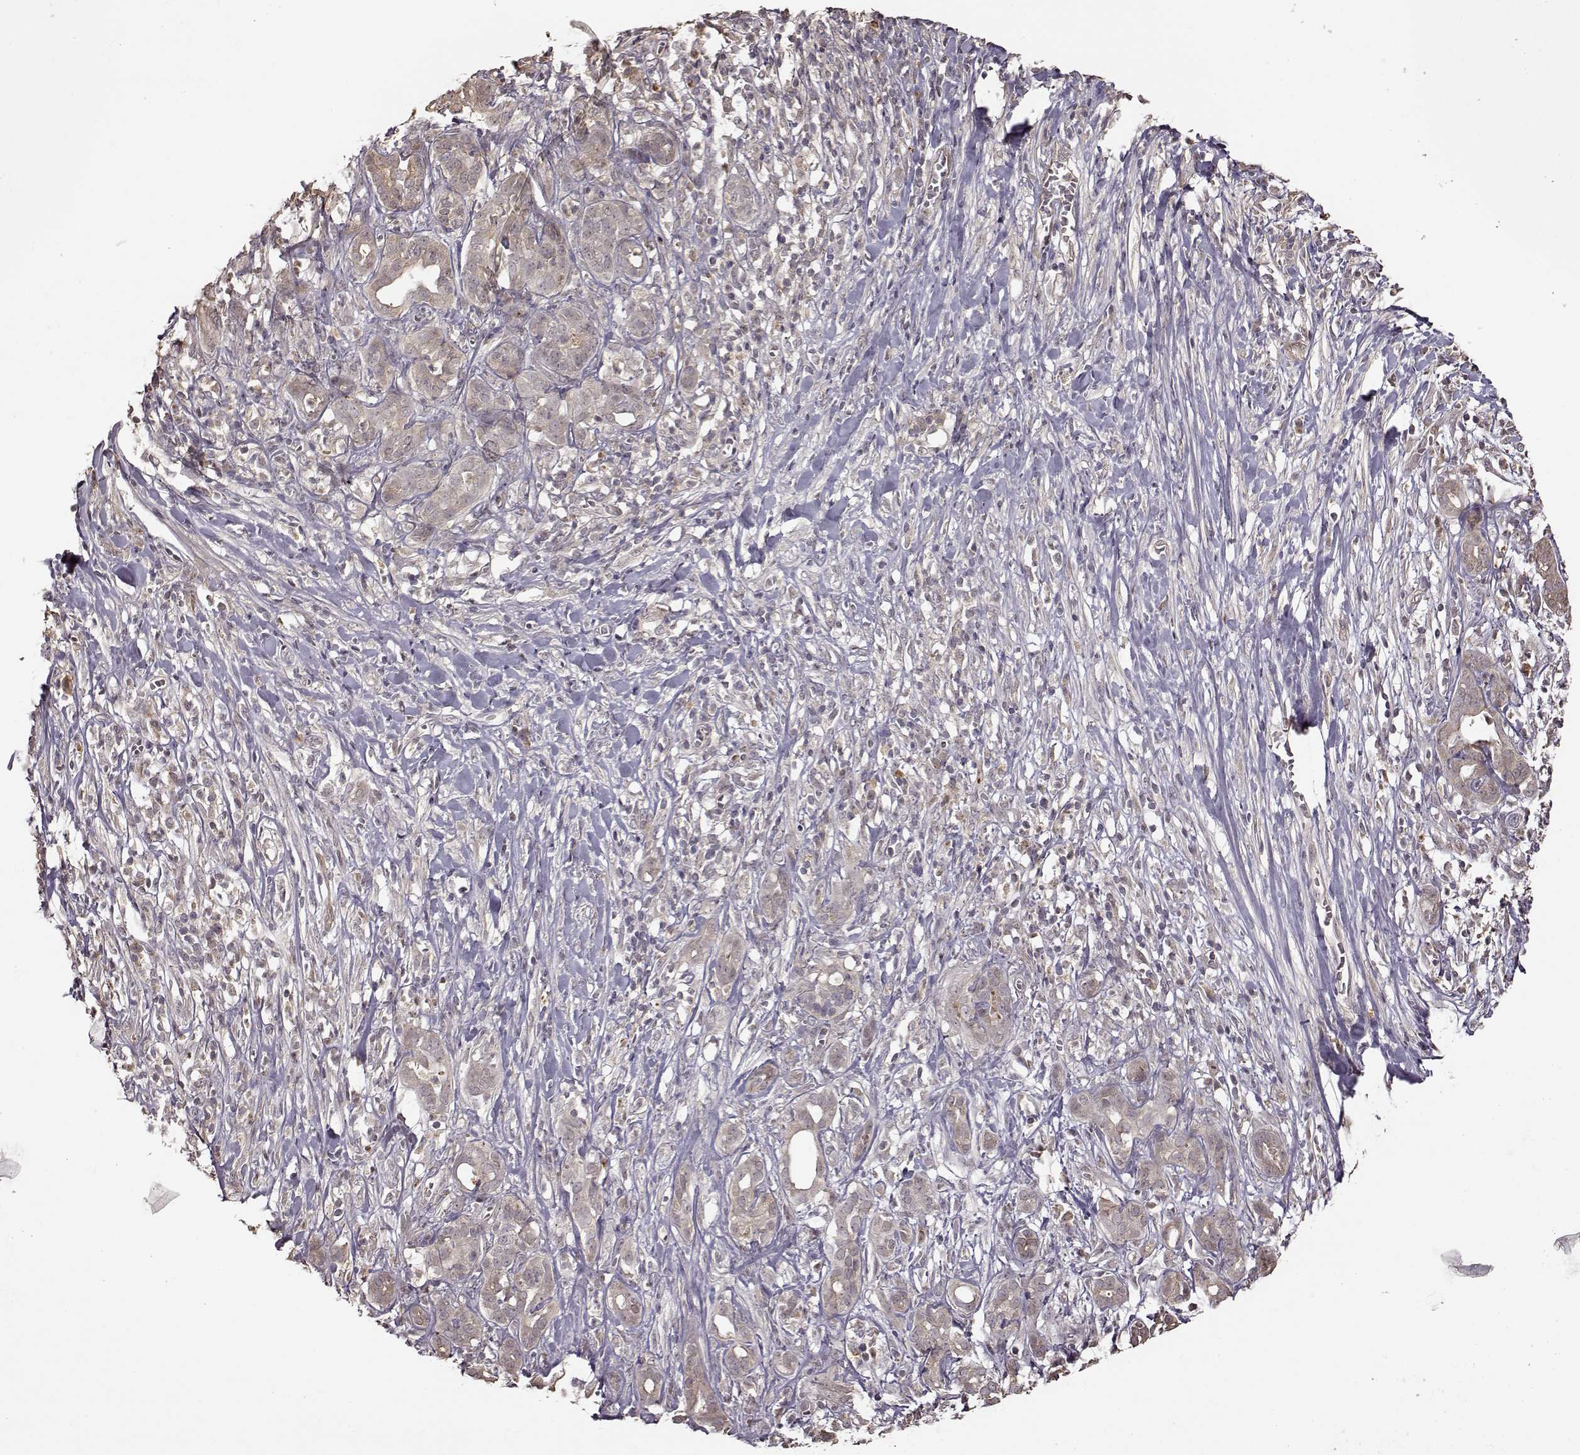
{"staining": {"intensity": "weak", "quantity": ">75%", "location": "cytoplasmic/membranous"}, "tissue": "pancreatic cancer", "cell_type": "Tumor cells", "image_type": "cancer", "snomed": [{"axis": "morphology", "description": "Adenocarcinoma, NOS"}, {"axis": "topography", "description": "Pancreas"}], "caption": "Weak cytoplasmic/membranous protein positivity is present in approximately >75% of tumor cells in pancreatic cancer (adenocarcinoma).", "gene": "CRB1", "patient": {"sex": "male", "age": 61}}